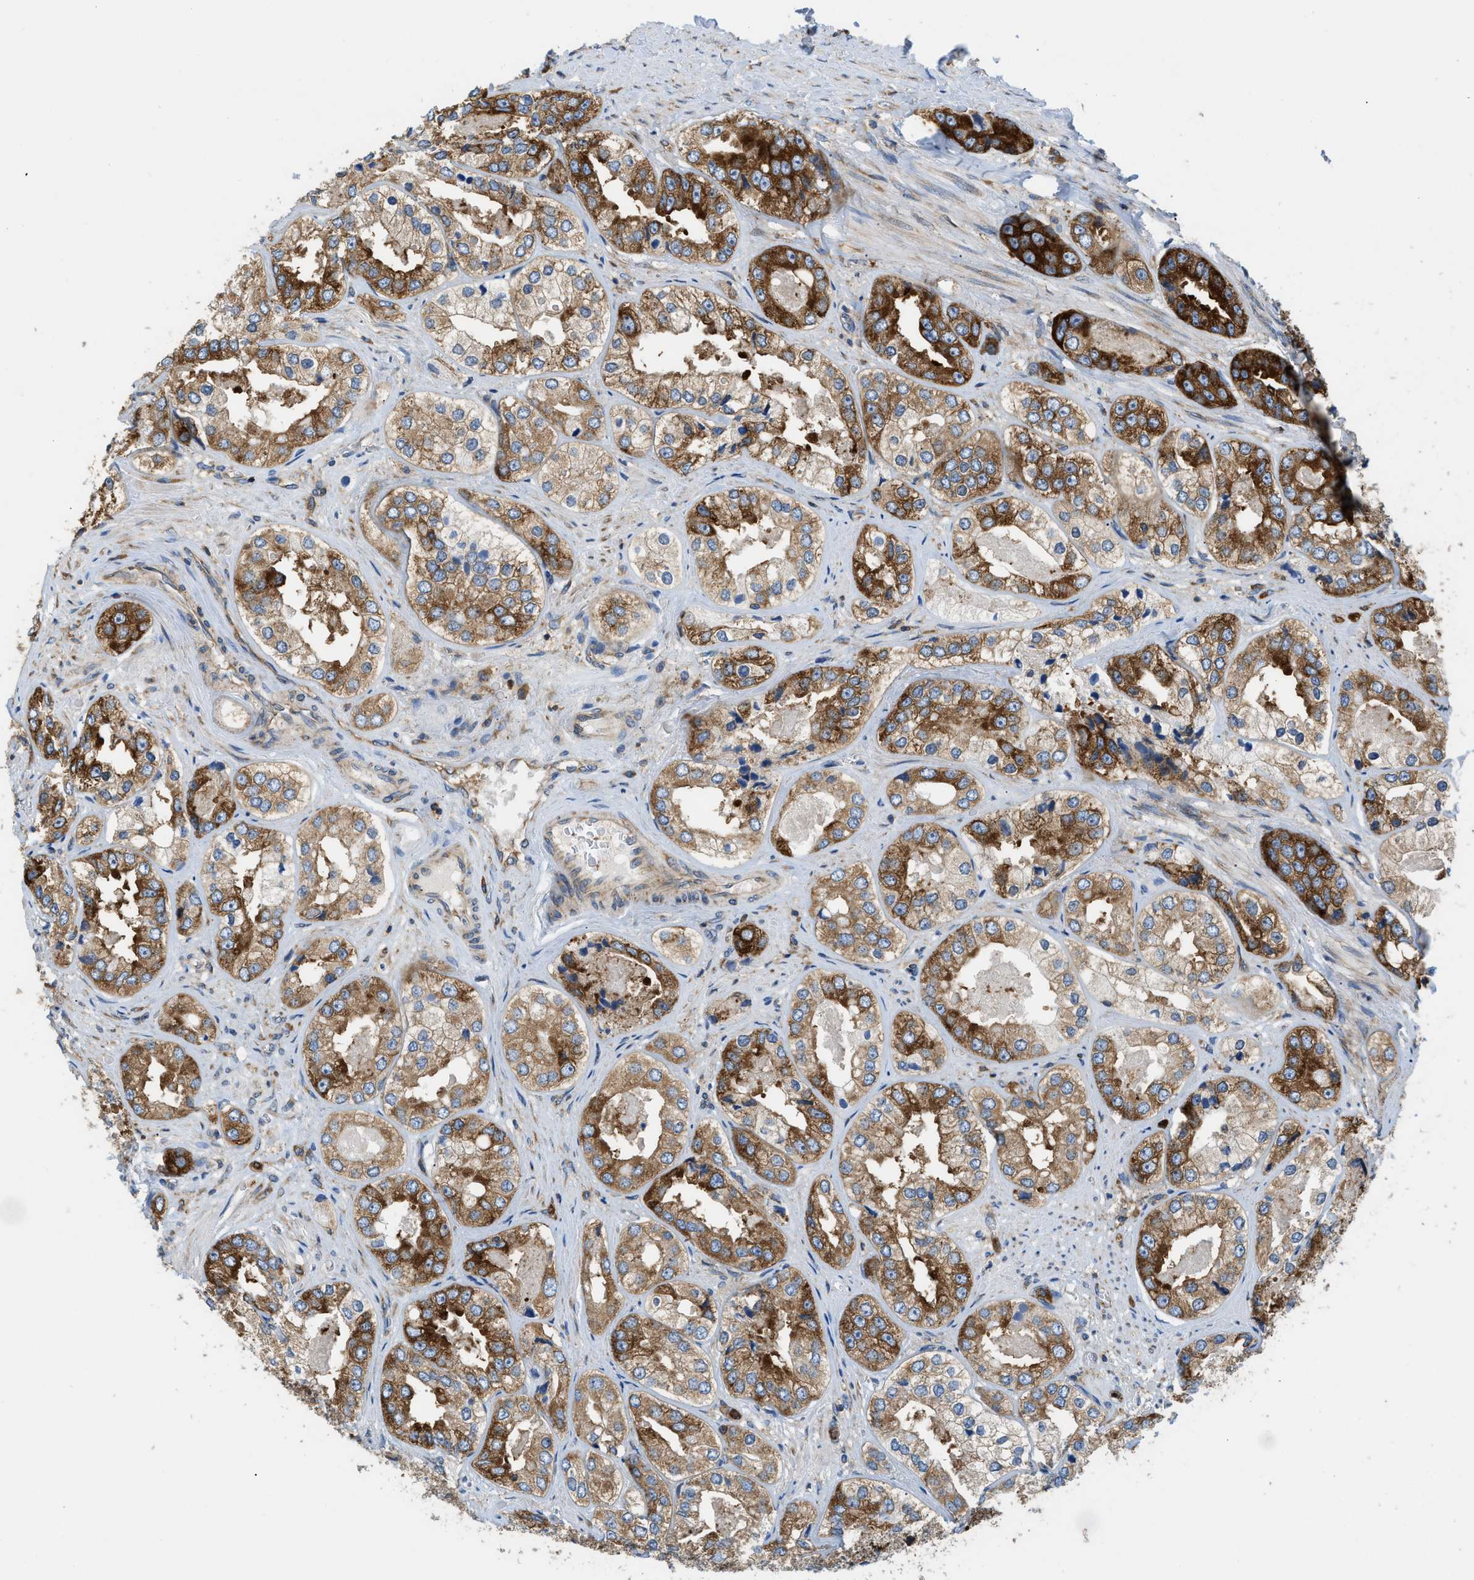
{"staining": {"intensity": "strong", "quantity": ">75%", "location": "cytoplasmic/membranous"}, "tissue": "prostate cancer", "cell_type": "Tumor cells", "image_type": "cancer", "snomed": [{"axis": "morphology", "description": "Adenocarcinoma, High grade"}, {"axis": "topography", "description": "Prostate"}], "caption": "Strong cytoplasmic/membranous protein positivity is identified in about >75% of tumor cells in prostate cancer (high-grade adenocarcinoma).", "gene": "GPAT4", "patient": {"sex": "male", "age": 61}}